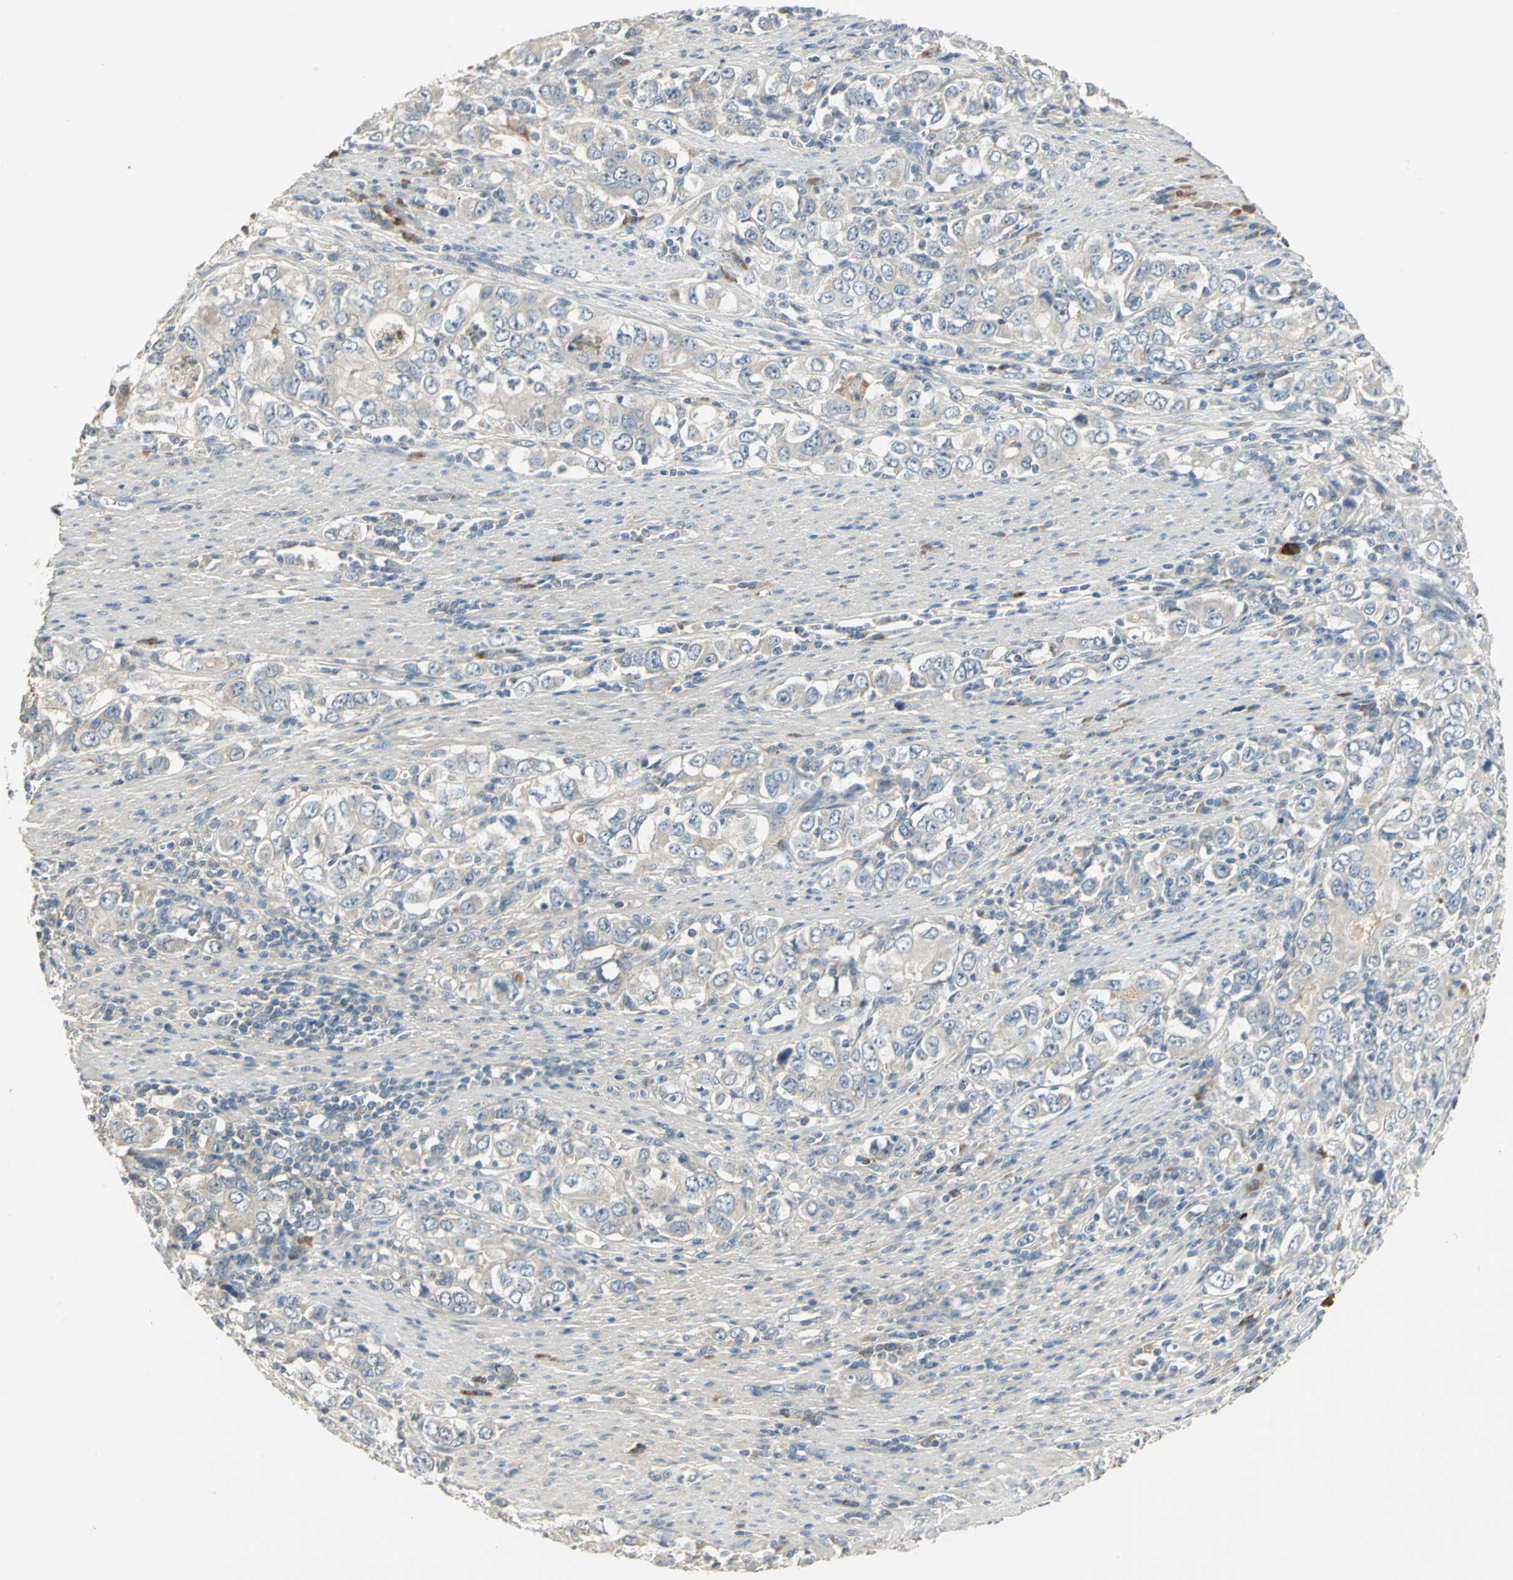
{"staining": {"intensity": "weak", "quantity": "<25%", "location": "cytoplasmic/membranous"}, "tissue": "stomach cancer", "cell_type": "Tumor cells", "image_type": "cancer", "snomed": [{"axis": "morphology", "description": "Adenocarcinoma, NOS"}, {"axis": "topography", "description": "Stomach, lower"}], "caption": "Image shows no significant protein positivity in tumor cells of adenocarcinoma (stomach). (DAB IHC visualized using brightfield microscopy, high magnification).", "gene": "PROC", "patient": {"sex": "female", "age": 72}}